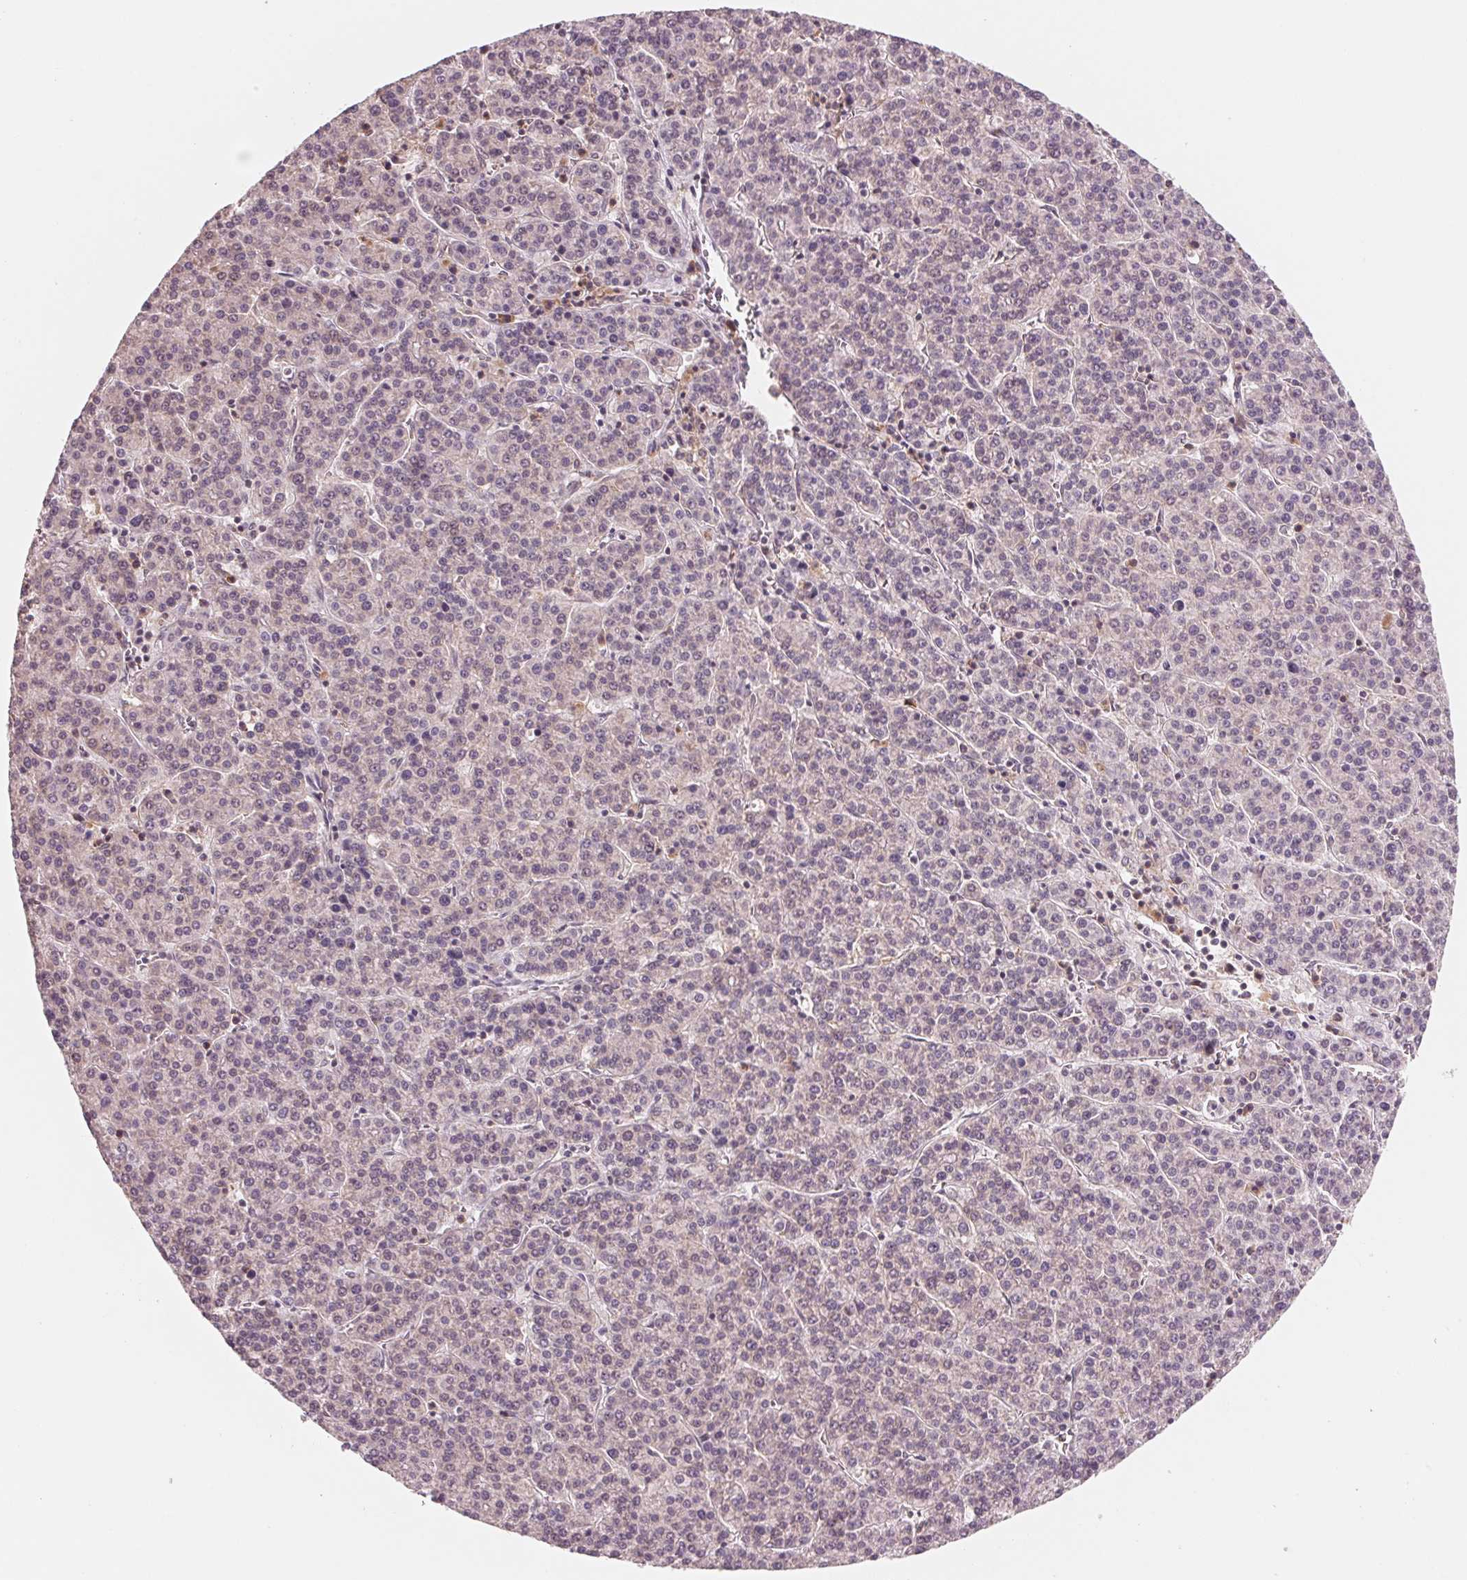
{"staining": {"intensity": "negative", "quantity": "none", "location": "none"}, "tissue": "liver cancer", "cell_type": "Tumor cells", "image_type": "cancer", "snomed": [{"axis": "morphology", "description": "Carcinoma, Hepatocellular, NOS"}, {"axis": "topography", "description": "Liver"}], "caption": "Human liver hepatocellular carcinoma stained for a protein using IHC displays no expression in tumor cells.", "gene": "GIGYF2", "patient": {"sex": "female", "age": 58}}